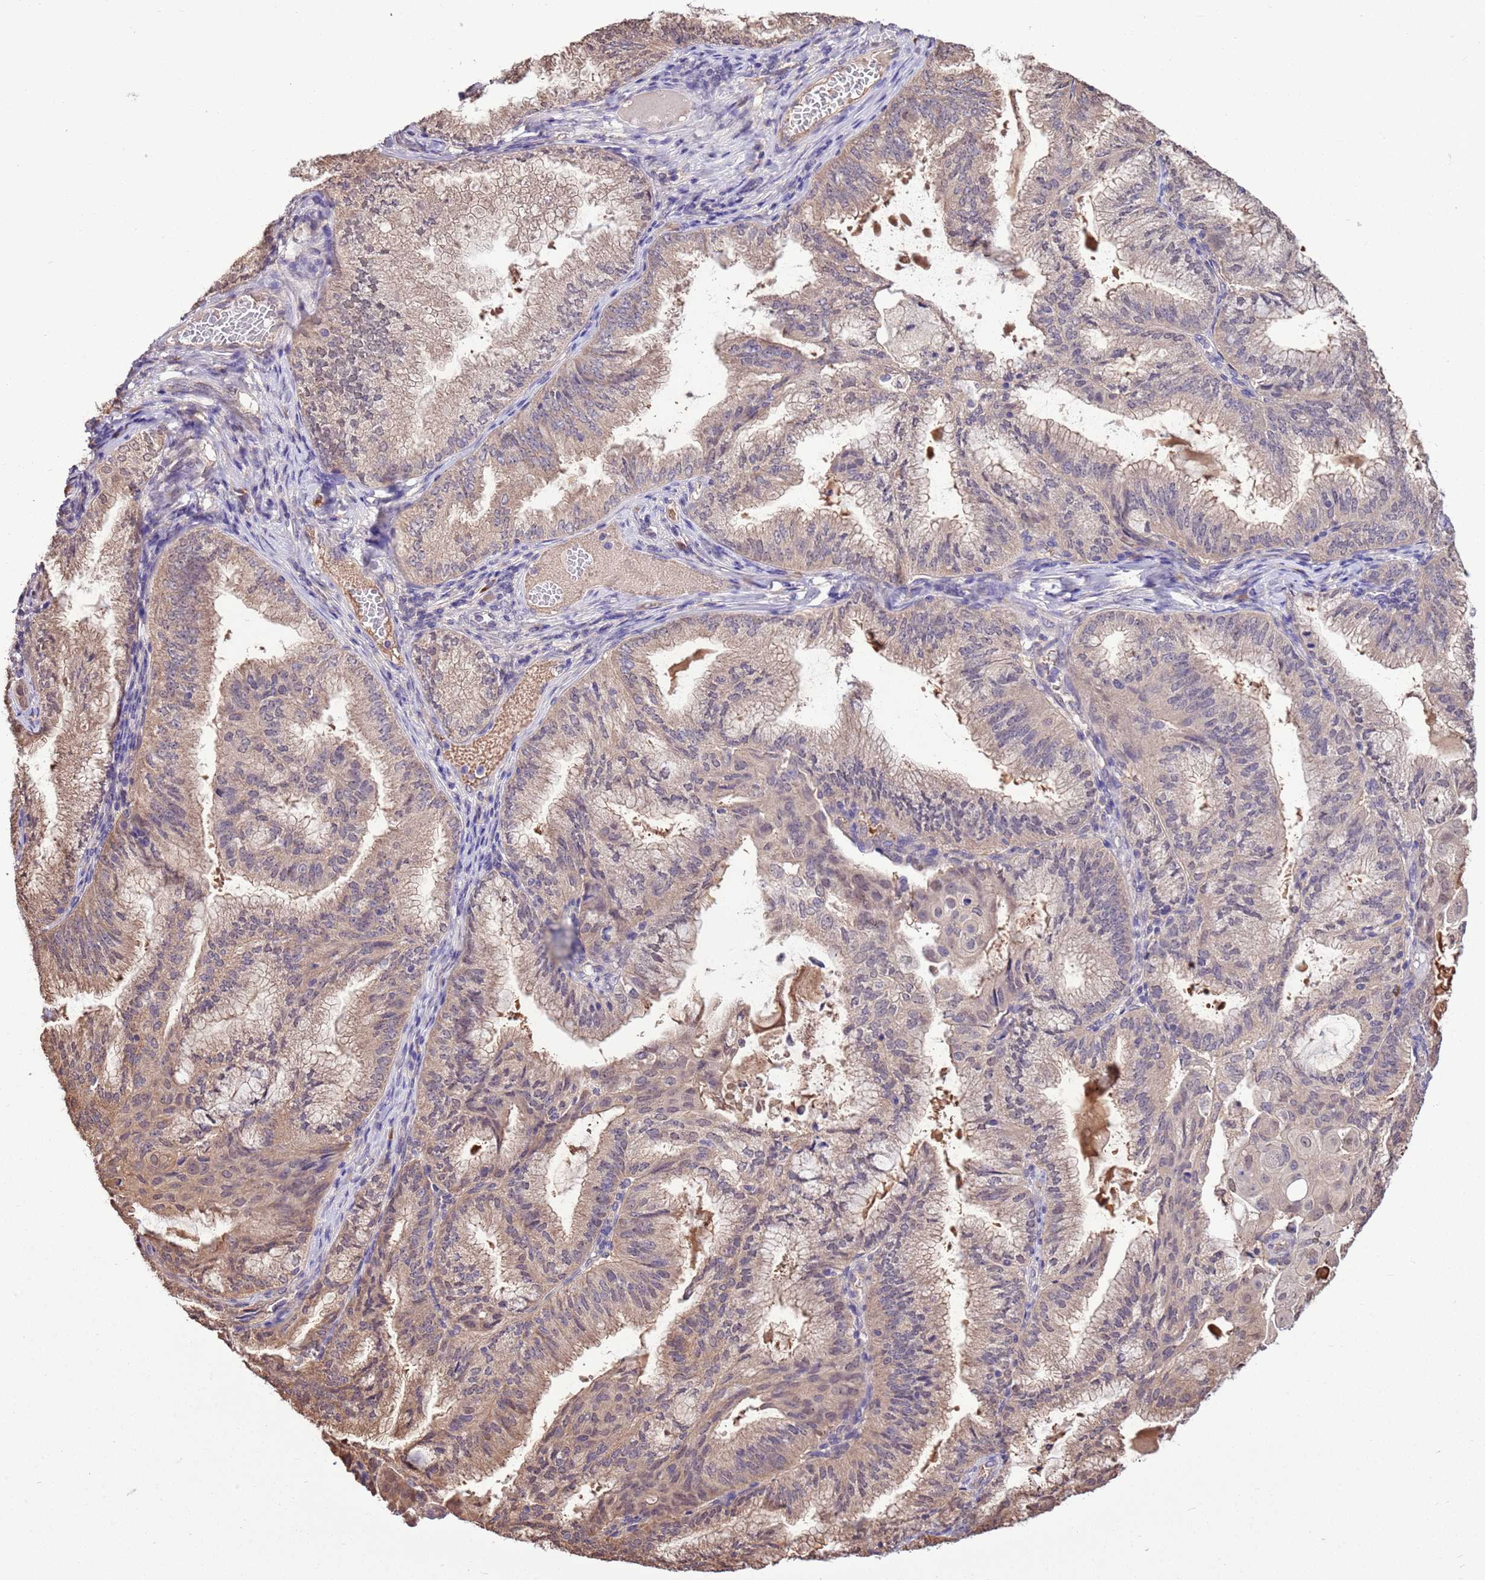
{"staining": {"intensity": "weak", "quantity": "25%-75%", "location": "cytoplasmic/membranous"}, "tissue": "endometrial cancer", "cell_type": "Tumor cells", "image_type": "cancer", "snomed": [{"axis": "morphology", "description": "Adenocarcinoma, NOS"}, {"axis": "topography", "description": "Endometrium"}], "caption": "Endometrial cancer (adenocarcinoma) was stained to show a protein in brown. There is low levels of weak cytoplasmic/membranous expression in about 25%-75% of tumor cells. Using DAB (3,3'-diaminobenzidine) (brown) and hematoxylin (blue) stains, captured at high magnification using brightfield microscopy.", "gene": "BBS5", "patient": {"sex": "female", "age": 49}}